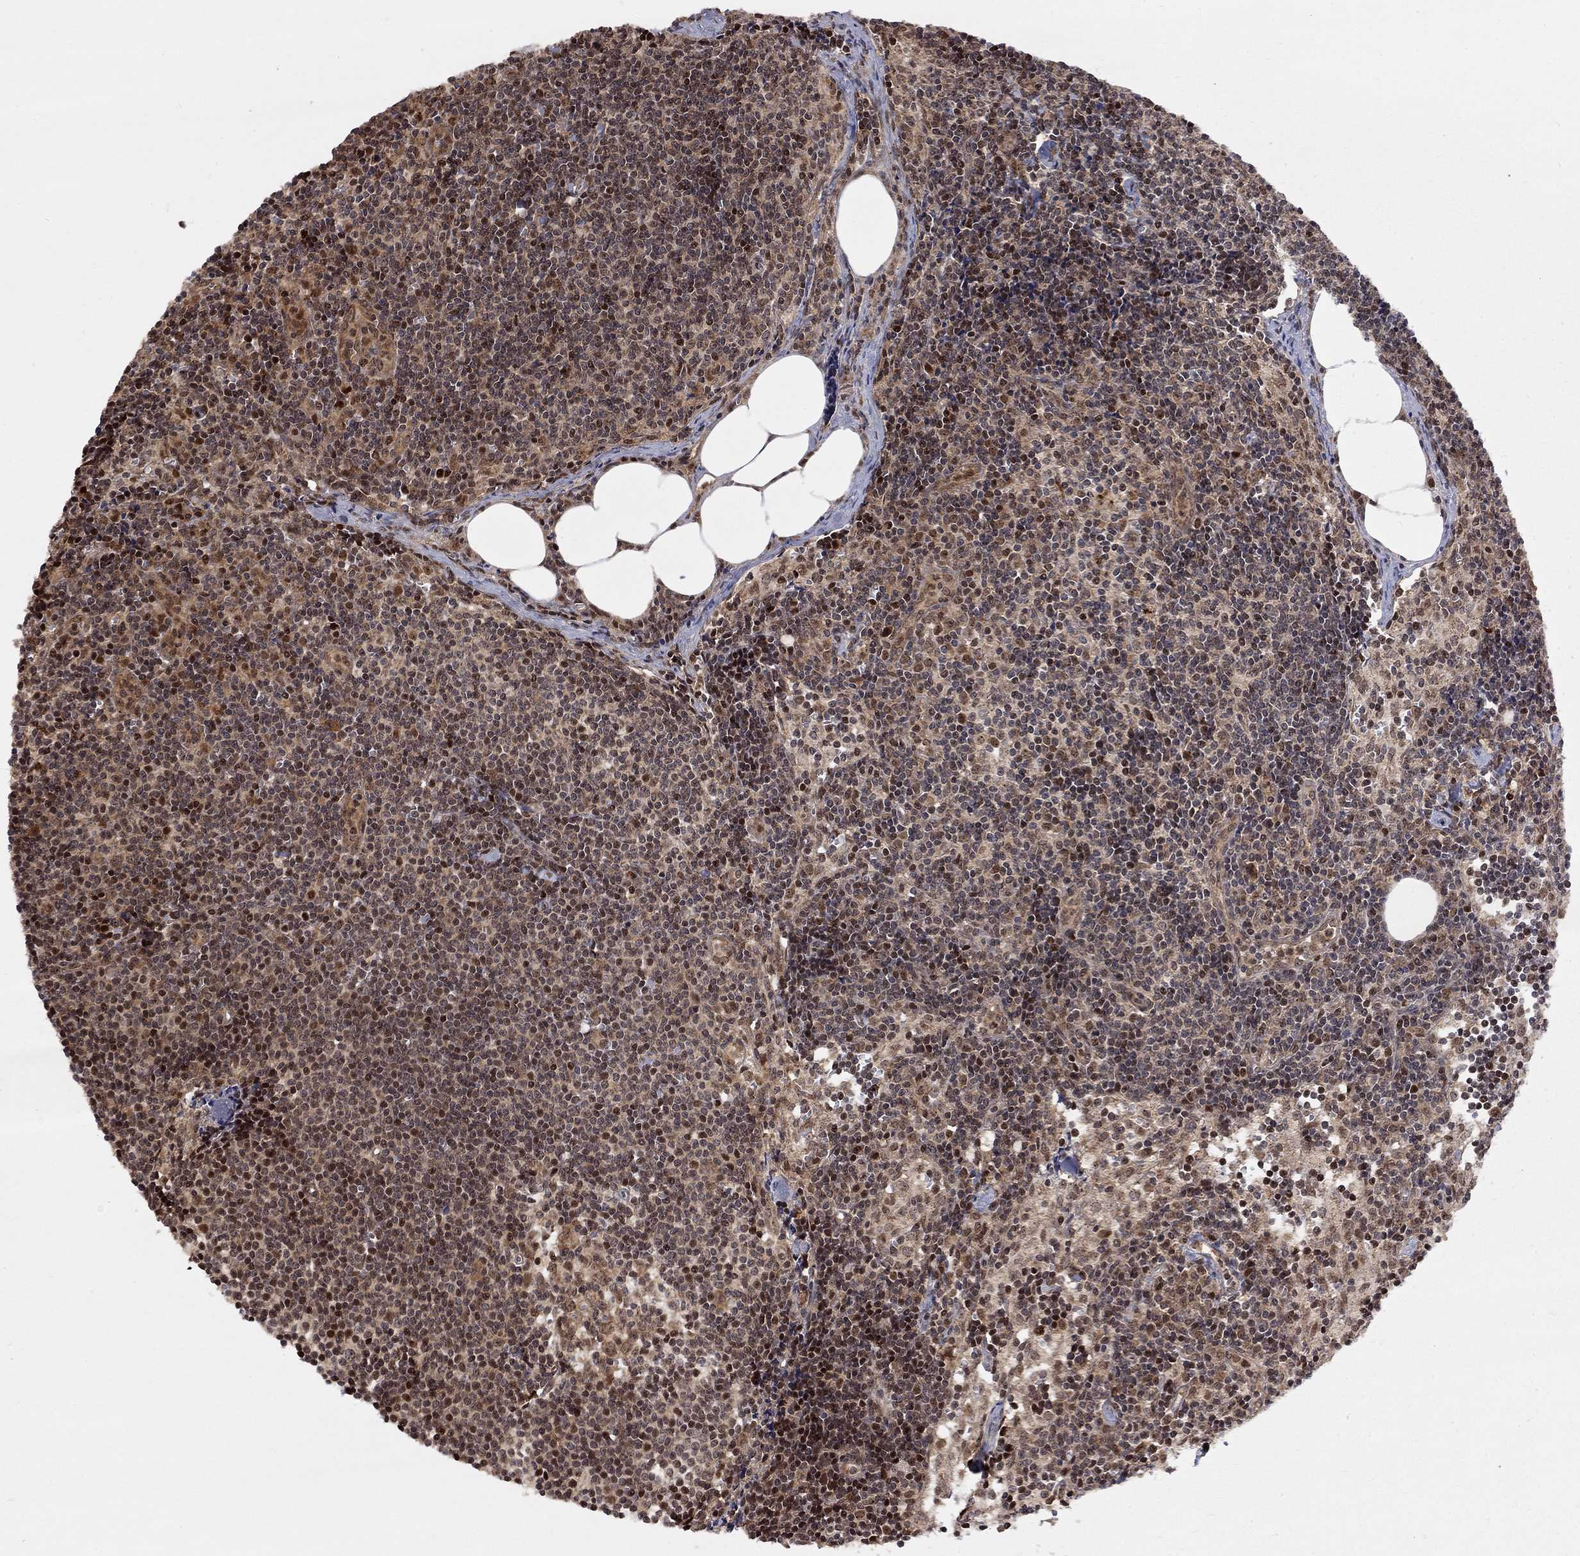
{"staining": {"intensity": "strong", "quantity": "<25%", "location": "nuclear"}, "tissue": "lymph node", "cell_type": "Germinal center cells", "image_type": "normal", "snomed": [{"axis": "morphology", "description": "Normal tissue, NOS"}, {"axis": "topography", "description": "Lymph node"}], "caption": "About <25% of germinal center cells in normal lymph node display strong nuclear protein staining as visualized by brown immunohistochemical staining.", "gene": "ELOB", "patient": {"sex": "female", "age": 51}}